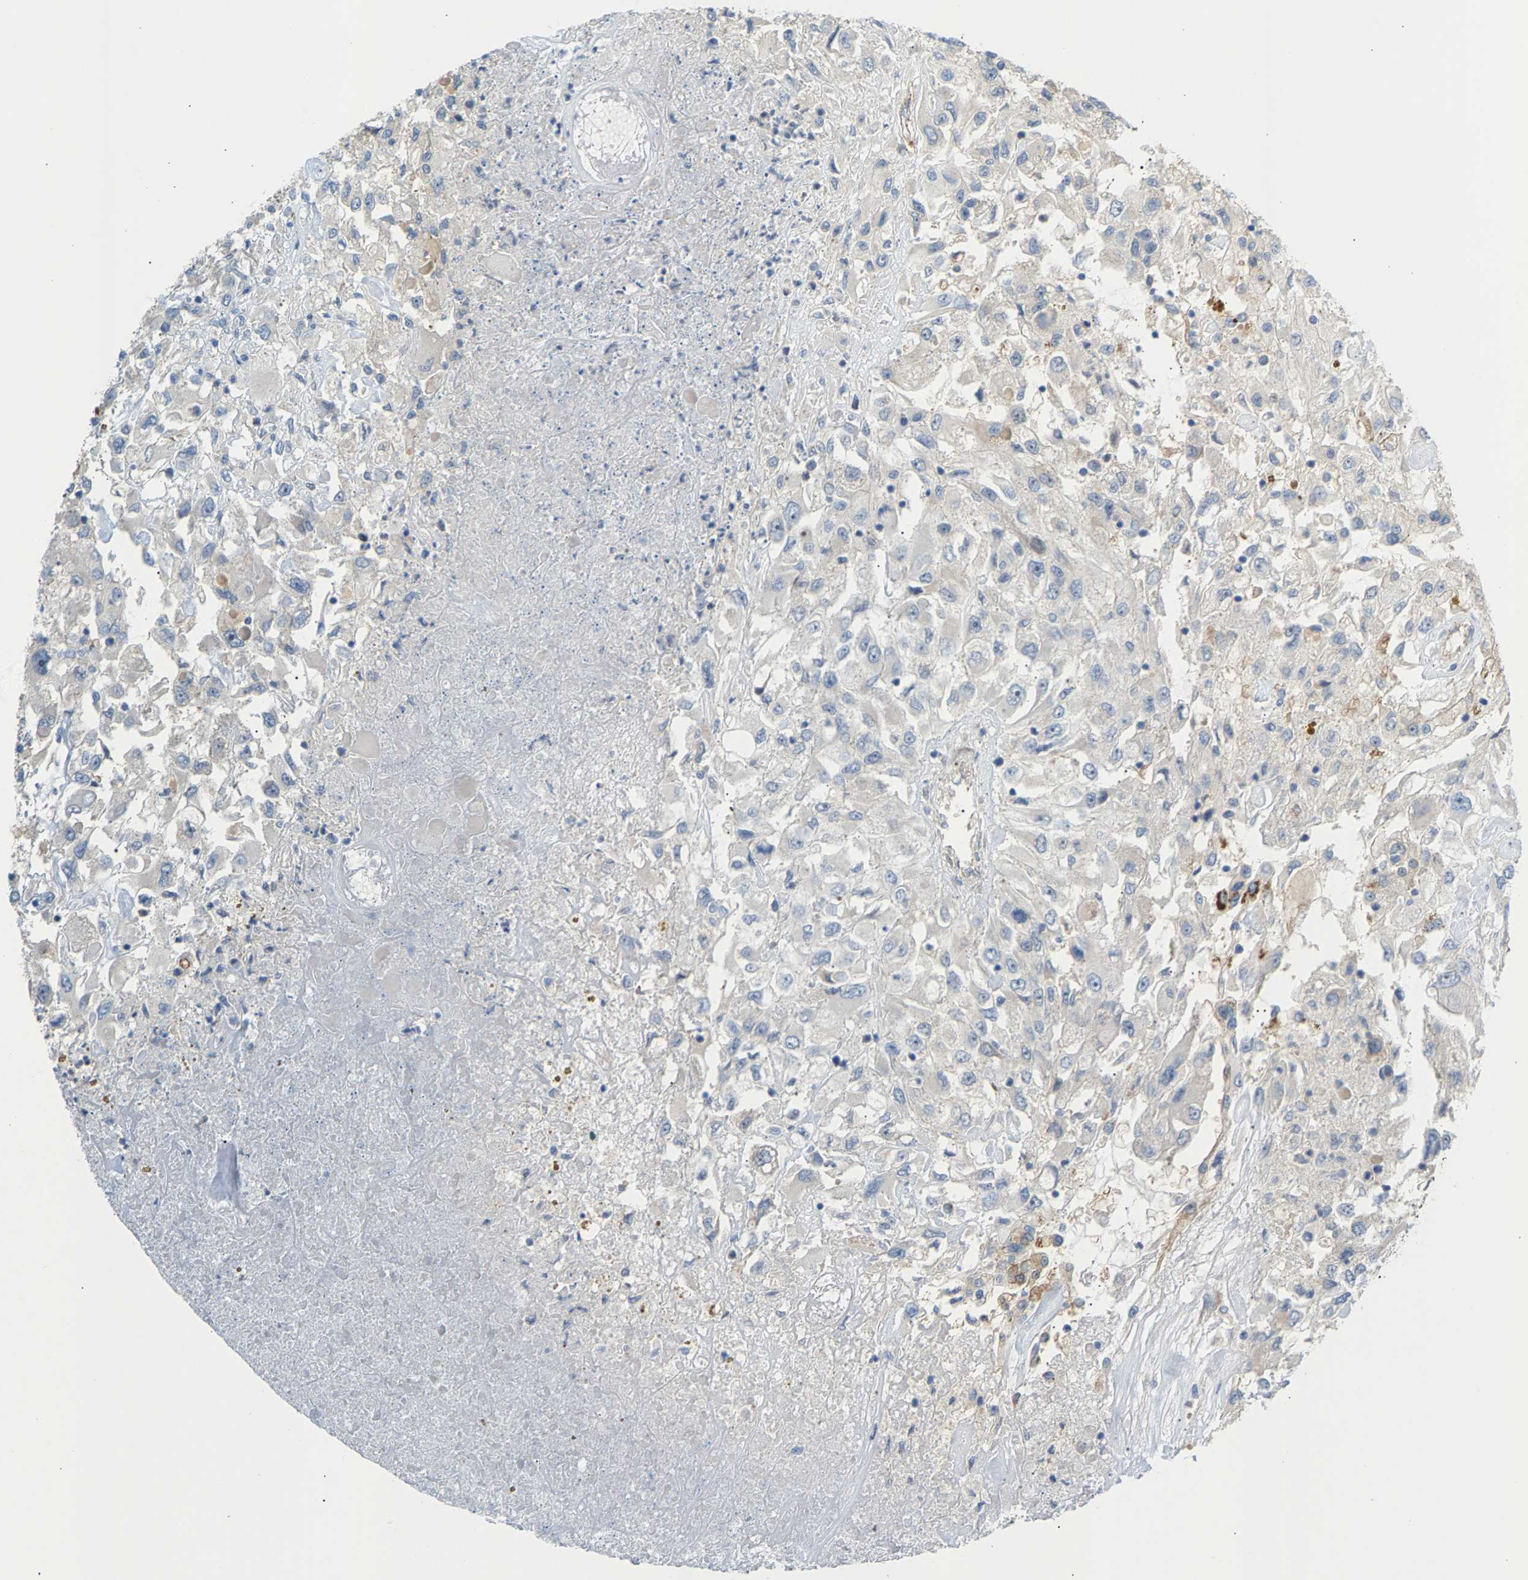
{"staining": {"intensity": "negative", "quantity": "none", "location": "none"}, "tissue": "renal cancer", "cell_type": "Tumor cells", "image_type": "cancer", "snomed": [{"axis": "morphology", "description": "Adenocarcinoma, NOS"}, {"axis": "topography", "description": "Kidney"}], "caption": "Protein analysis of adenocarcinoma (renal) exhibits no significant positivity in tumor cells.", "gene": "KRTAP27-1", "patient": {"sex": "female", "age": 52}}